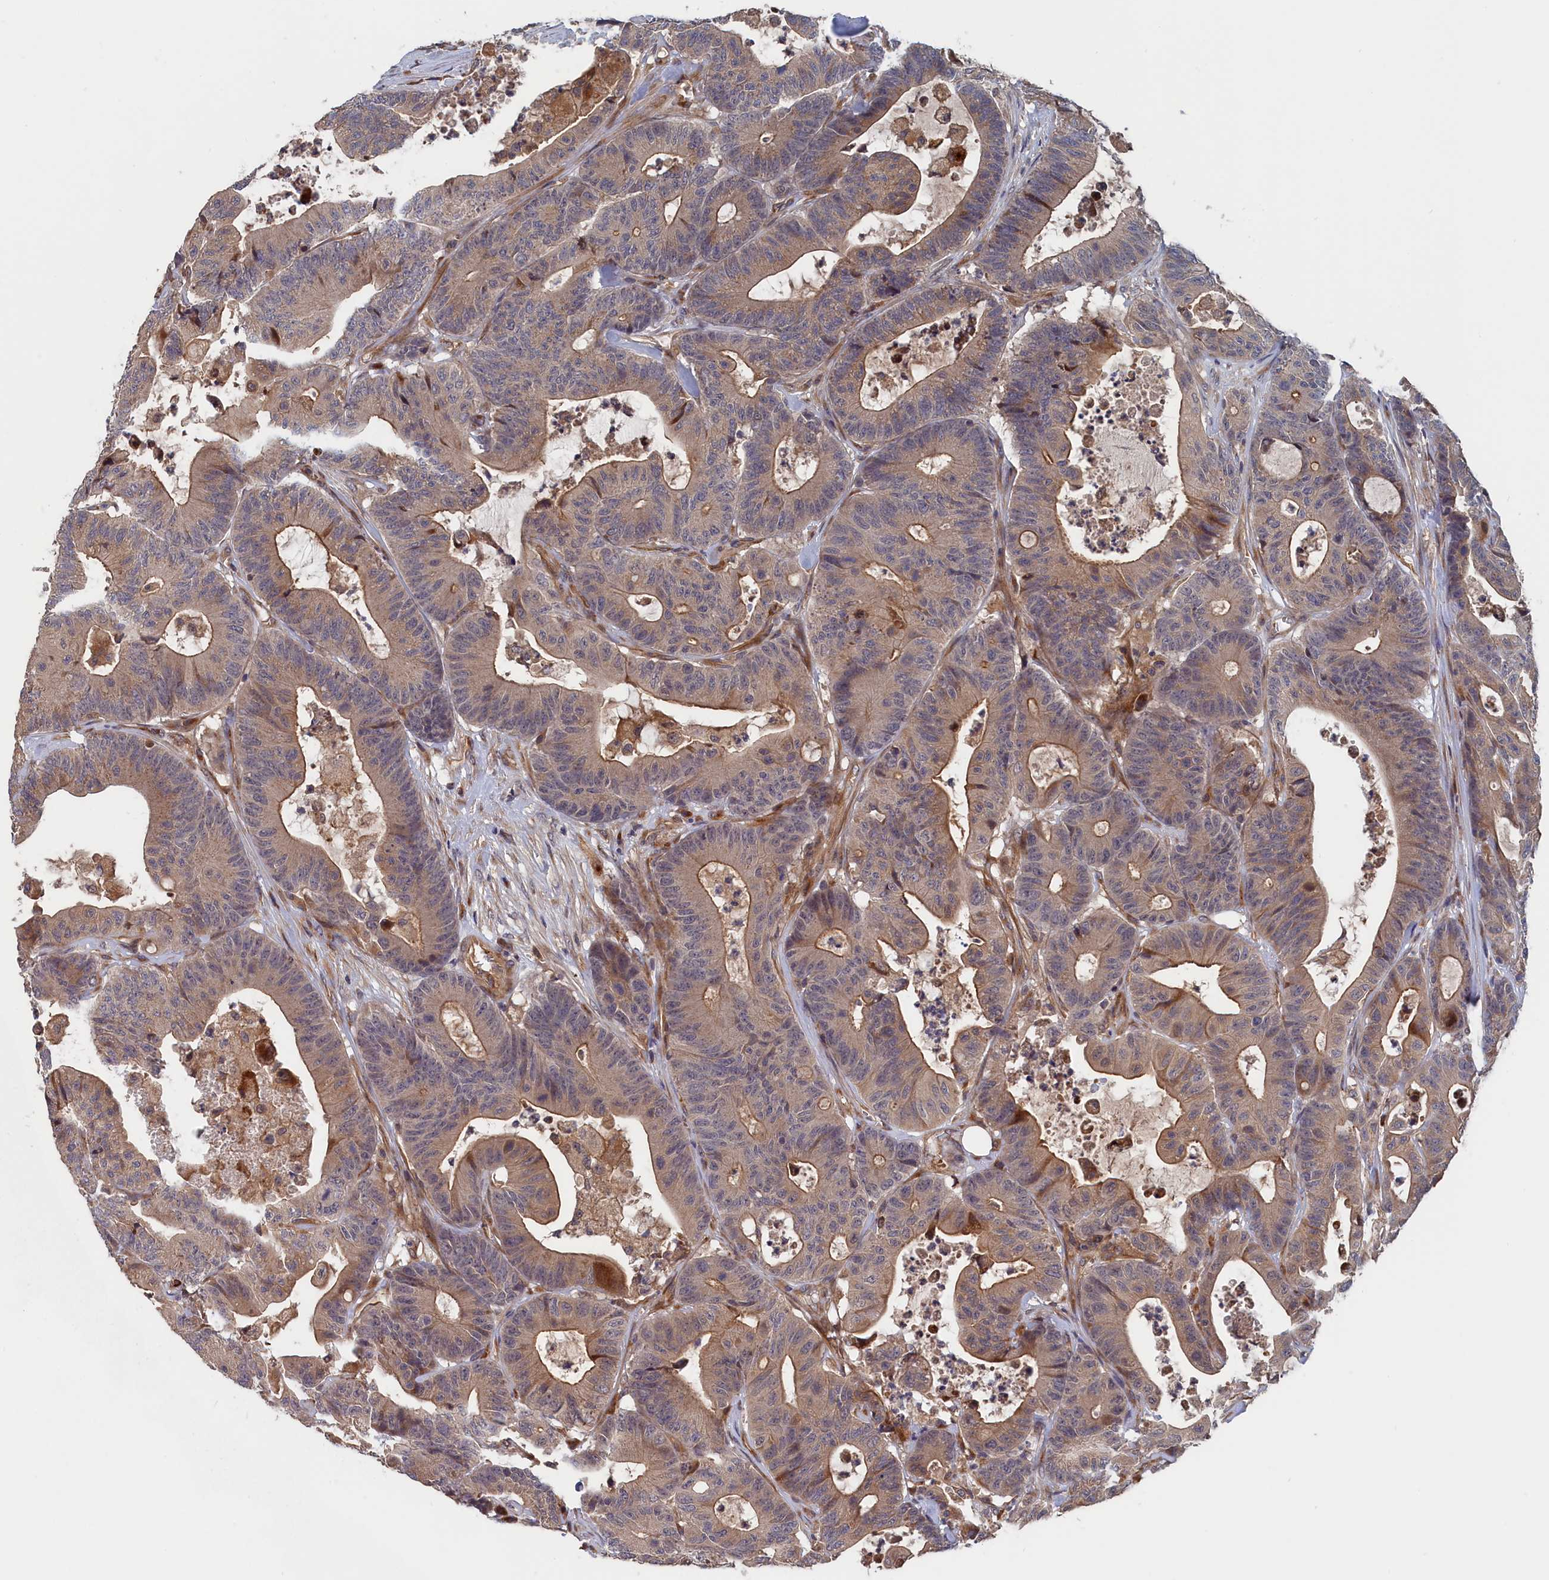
{"staining": {"intensity": "moderate", "quantity": ">75%", "location": "cytoplasmic/membranous"}, "tissue": "colorectal cancer", "cell_type": "Tumor cells", "image_type": "cancer", "snomed": [{"axis": "morphology", "description": "Adenocarcinoma, NOS"}, {"axis": "topography", "description": "Colon"}], "caption": "Immunohistochemical staining of adenocarcinoma (colorectal) reveals medium levels of moderate cytoplasmic/membranous staining in approximately >75% of tumor cells.", "gene": "TRAPPC2L", "patient": {"sex": "female", "age": 84}}